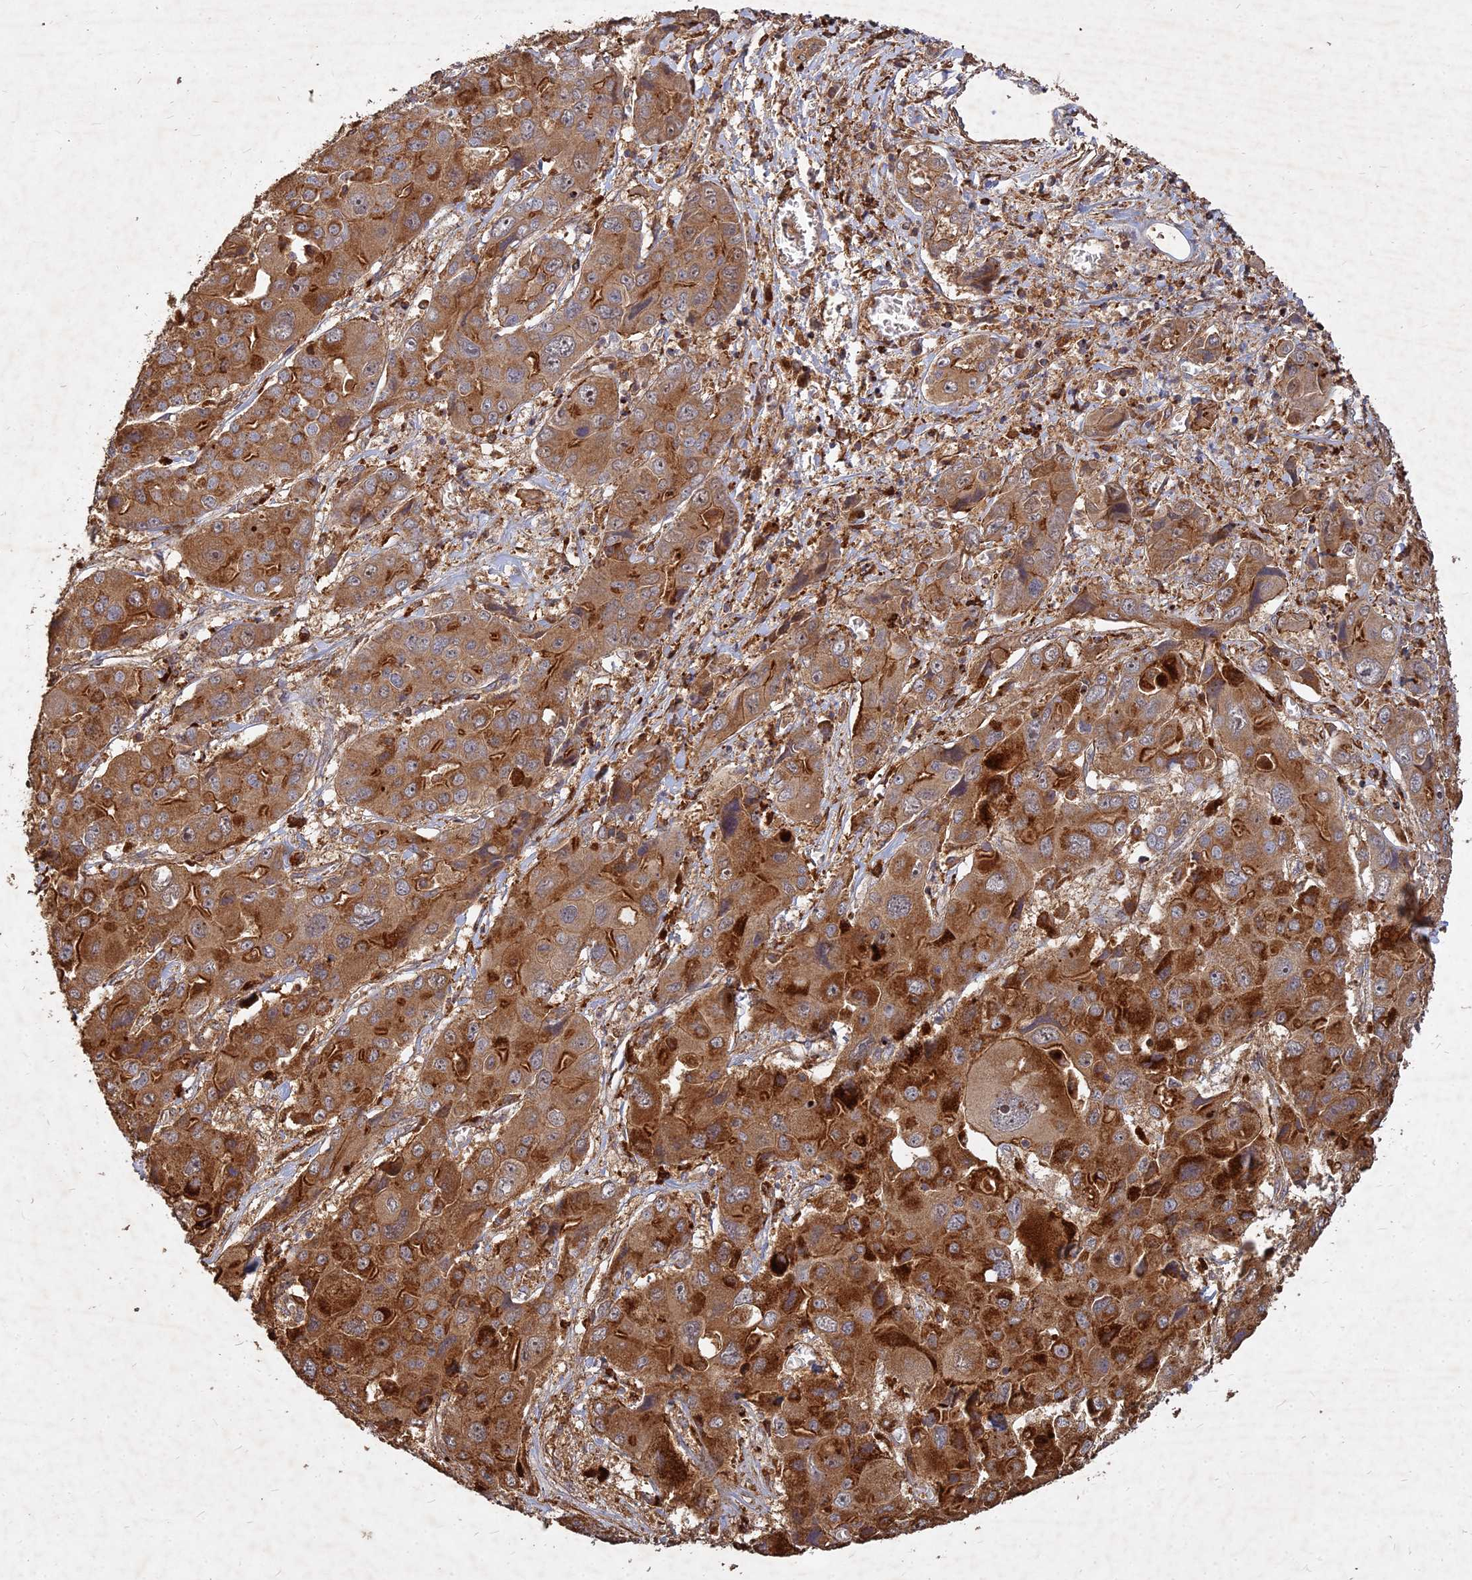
{"staining": {"intensity": "strong", "quantity": ">75%", "location": "cytoplasmic/membranous"}, "tissue": "liver cancer", "cell_type": "Tumor cells", "image_type": "cancer", "snomed": [{"axis": "morphology", "description": "Cholangiocarcinoma"}, {"axis": "topography", "description": "Liver"}], "caption": "Brown immunohistochemical staining in liver cancer (cholangiocarcinoma) shows strong cytoplasmic/membranous staining in approximately >75% of tumor cells.", "gene": "UBE2W", "patient": {"sex": "male", "age": 67}}